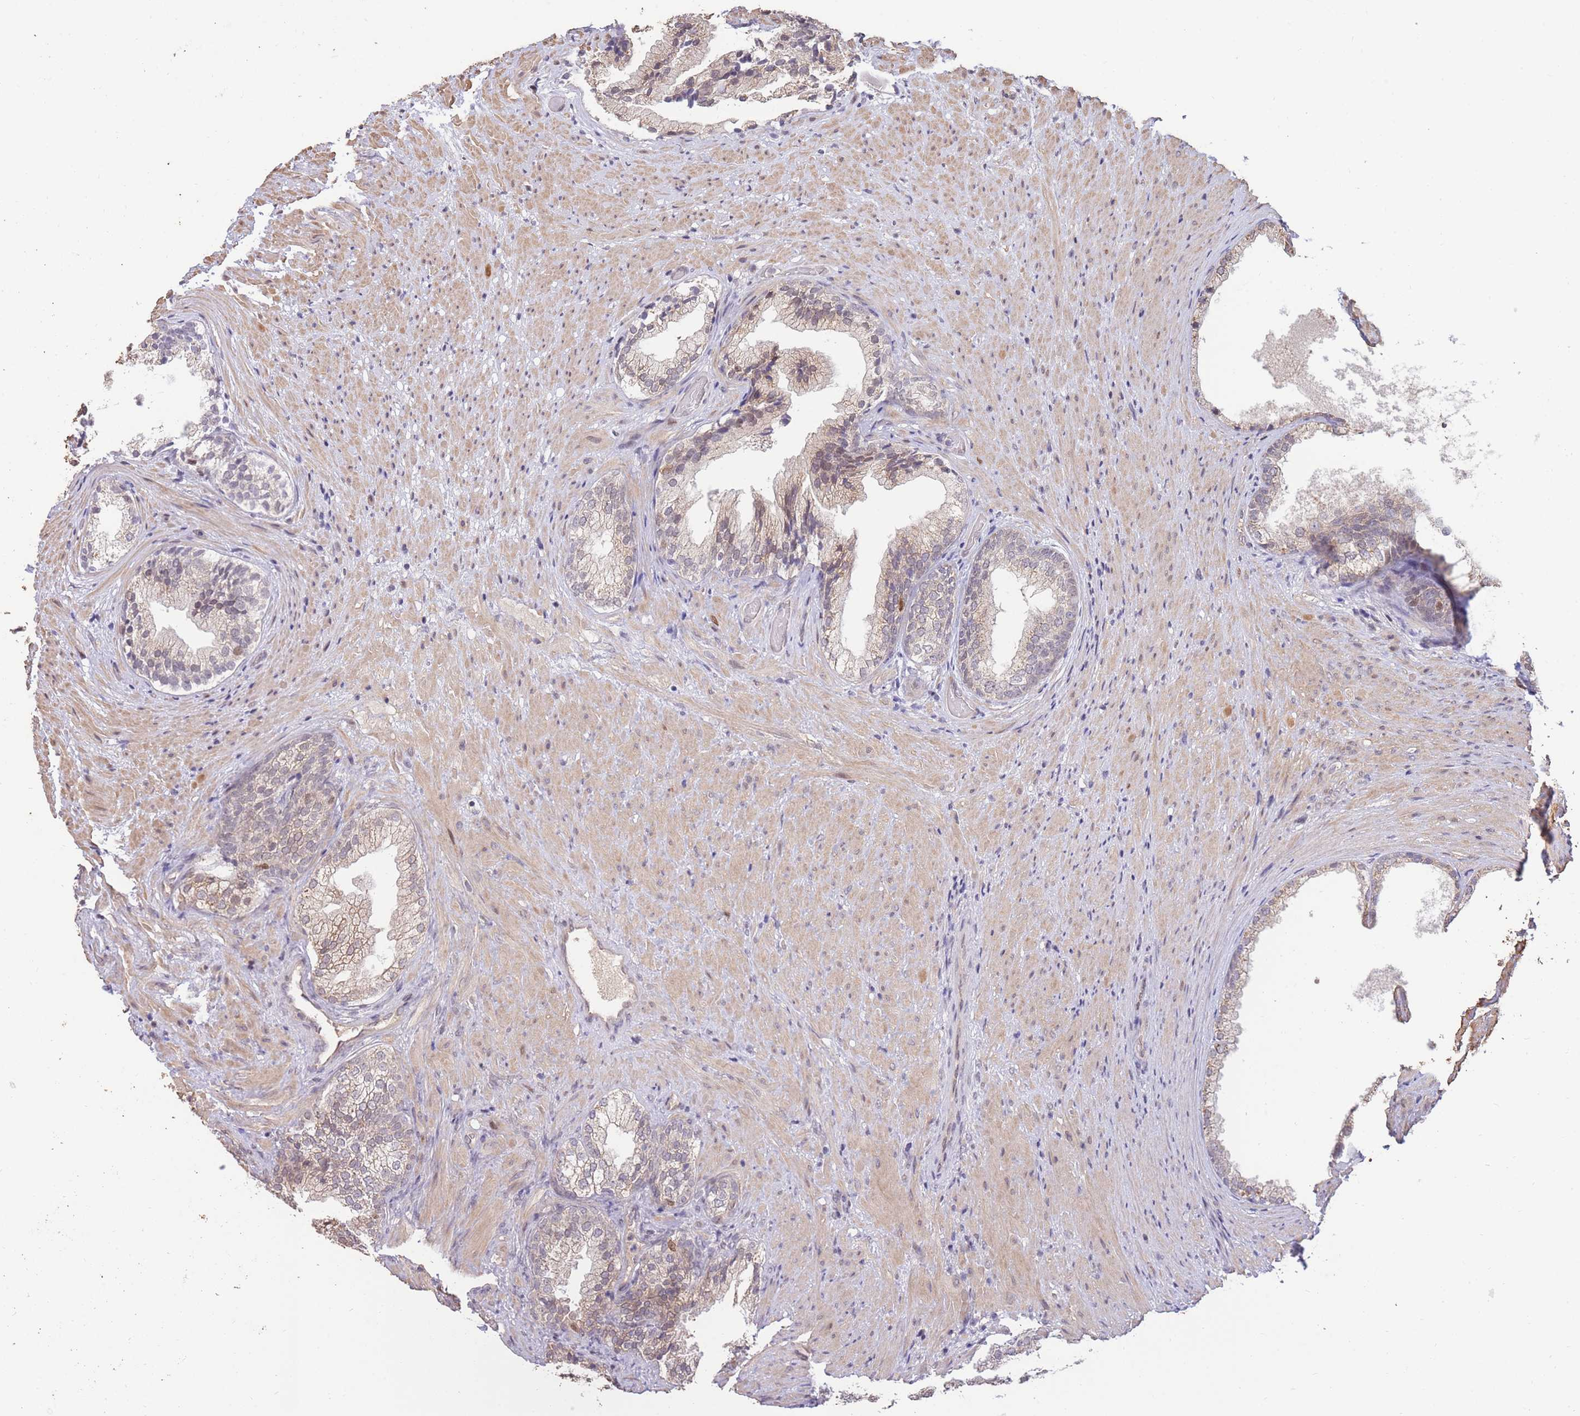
{"staining": {"intensity": "weak", "quantity": "25%-75%", "location": "cytoplasmic/membranous"}, "tissue": "prostate", "cell_type": "Glandular cells", "image_type": "normal", "snomed": [{"axis": "morphology", "description": "Normal tissue, NOS"}, {"axis": "topography", "description": "Prostate"}], "caption": "High-power microscopy captured an IHC image of benign prostate, revealing weak cytoplasmic/membranous staining in approximately 25%-75% of glandular cells. The protein of interest is stained brown, and the nuclei are stained in blue (DAB (3,3'-diaminobenzidine) IHC with brightfield microscopy, high magnification).", "gene": "RGS14", "patient": {"sex": "male", "age": 76}}